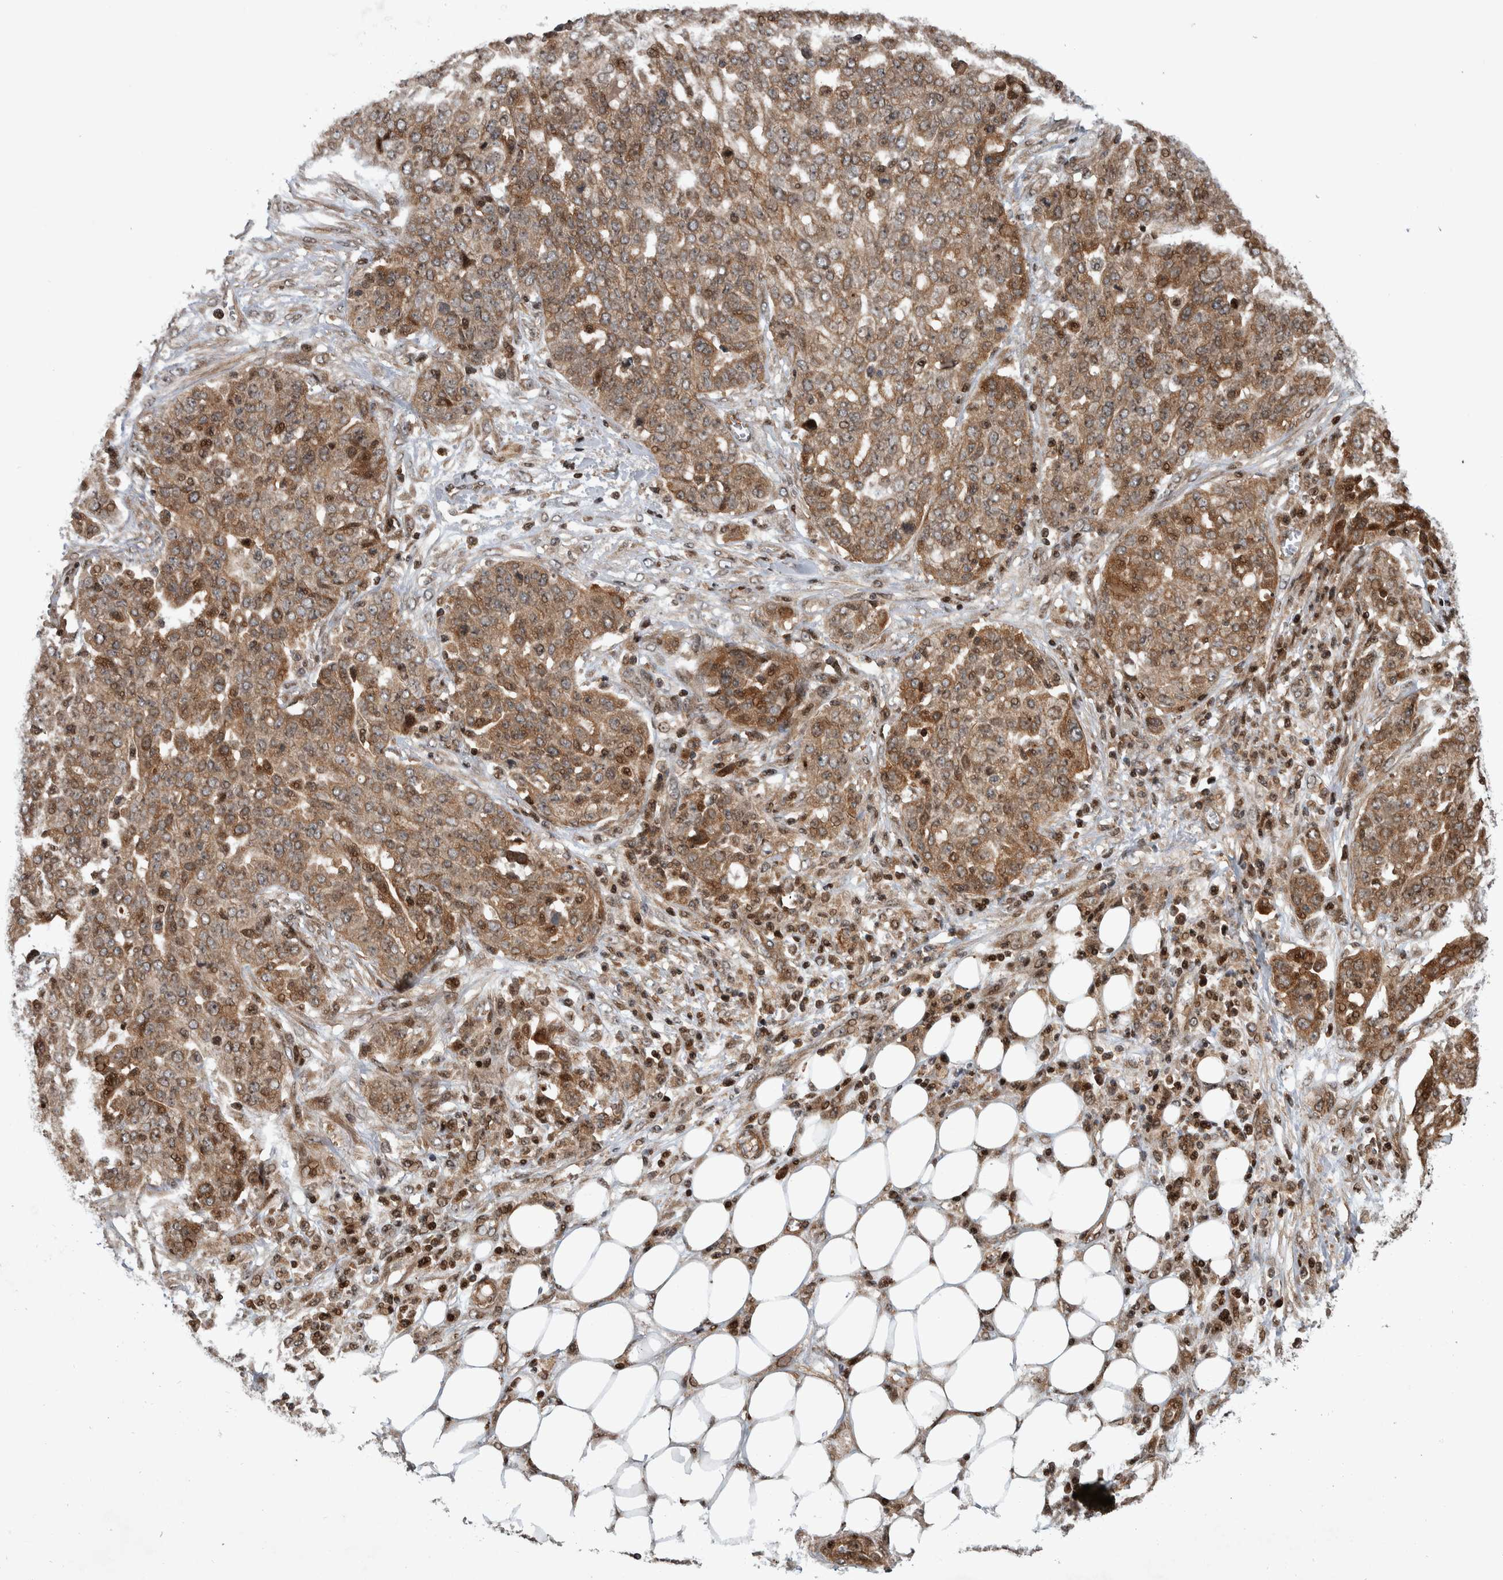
{"staining": {"intensity": "moderate", "quantity": ">75%", "location": "cytoplasmic/membranous"}, "tissue": "ovarian cancer", "cell_type": "Tumor cells", "image_type": "cancer", "snomed": [{"axis": "morphology", "description": "Cystadenocarcinoma, serous, NOS"}, {"axis": "topography", "description": "Soft tissue"}, {"axis": "topography", "description": "Ovary"}], "caption": "Ovarian cancer stained for a protein displays moderate cytoplasmic/membranous positivity in tumor cells. (DAB (3,3'-diaminobenzidine) = brown stain, brightfield microscopy at high magnification).", "gene": "ARFGEF1", "patient": {"sex": "female", "age": 57}}